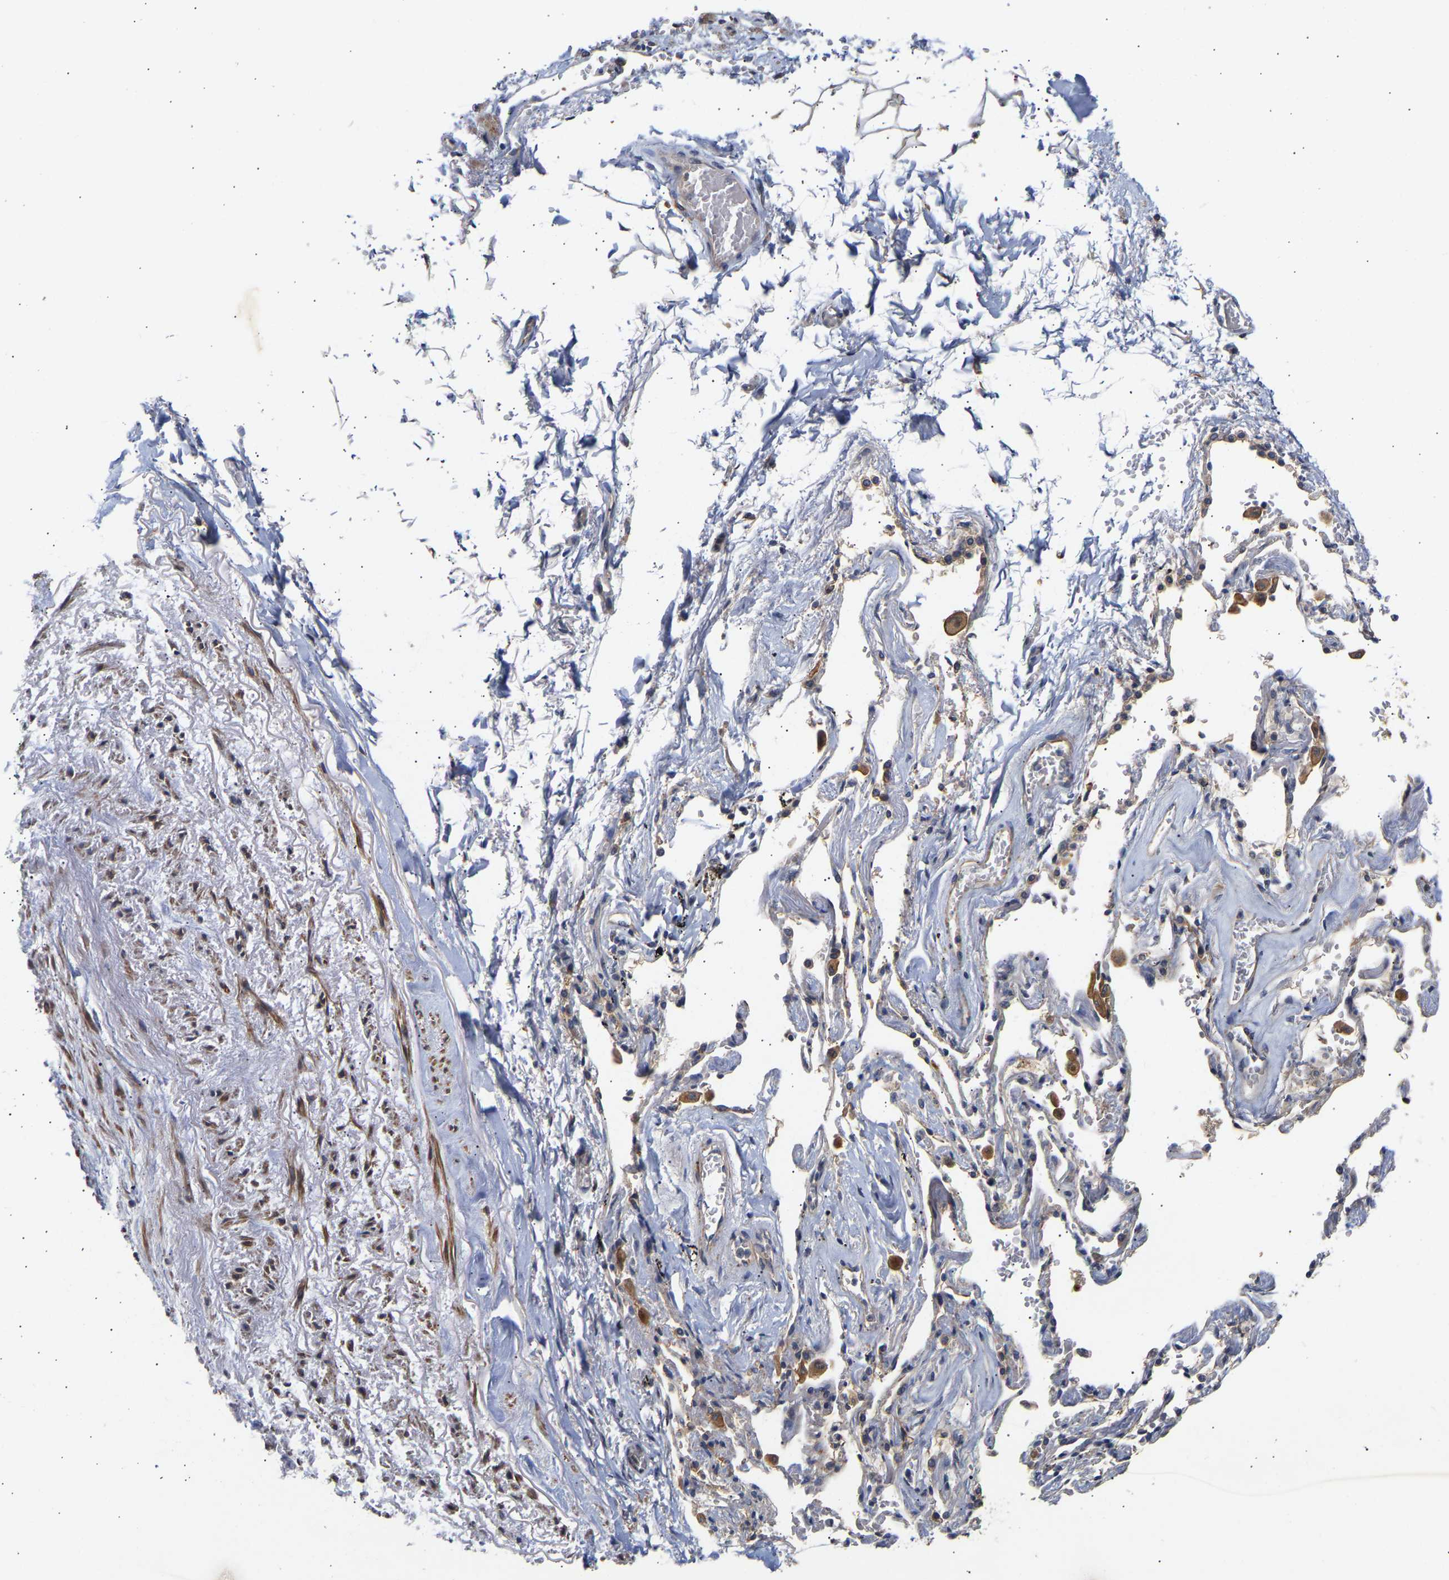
{"staining": {"intensity": "negative", "quantity": "none", "location": "none"}, "tissue": "adipose tissue", "cell_type": "Adipocytes", "image_type": "normal", "snomed": [{"axis": "morphology", "description": "Normal tissue, NOS"}, {"axis": "topography", "description": "Cartilage tissue"}, {"axis": "topography", "description": "Lung"}], "caption": "Adipocytes show no significant expression in benign adipose tissue. (Brightfield microscopy of DAB (3,3'-diaminobenzidine) immunohistochemistry at high magnification).", "gene": "KASH5", "patient": {"sex": "female", "age": 77}}